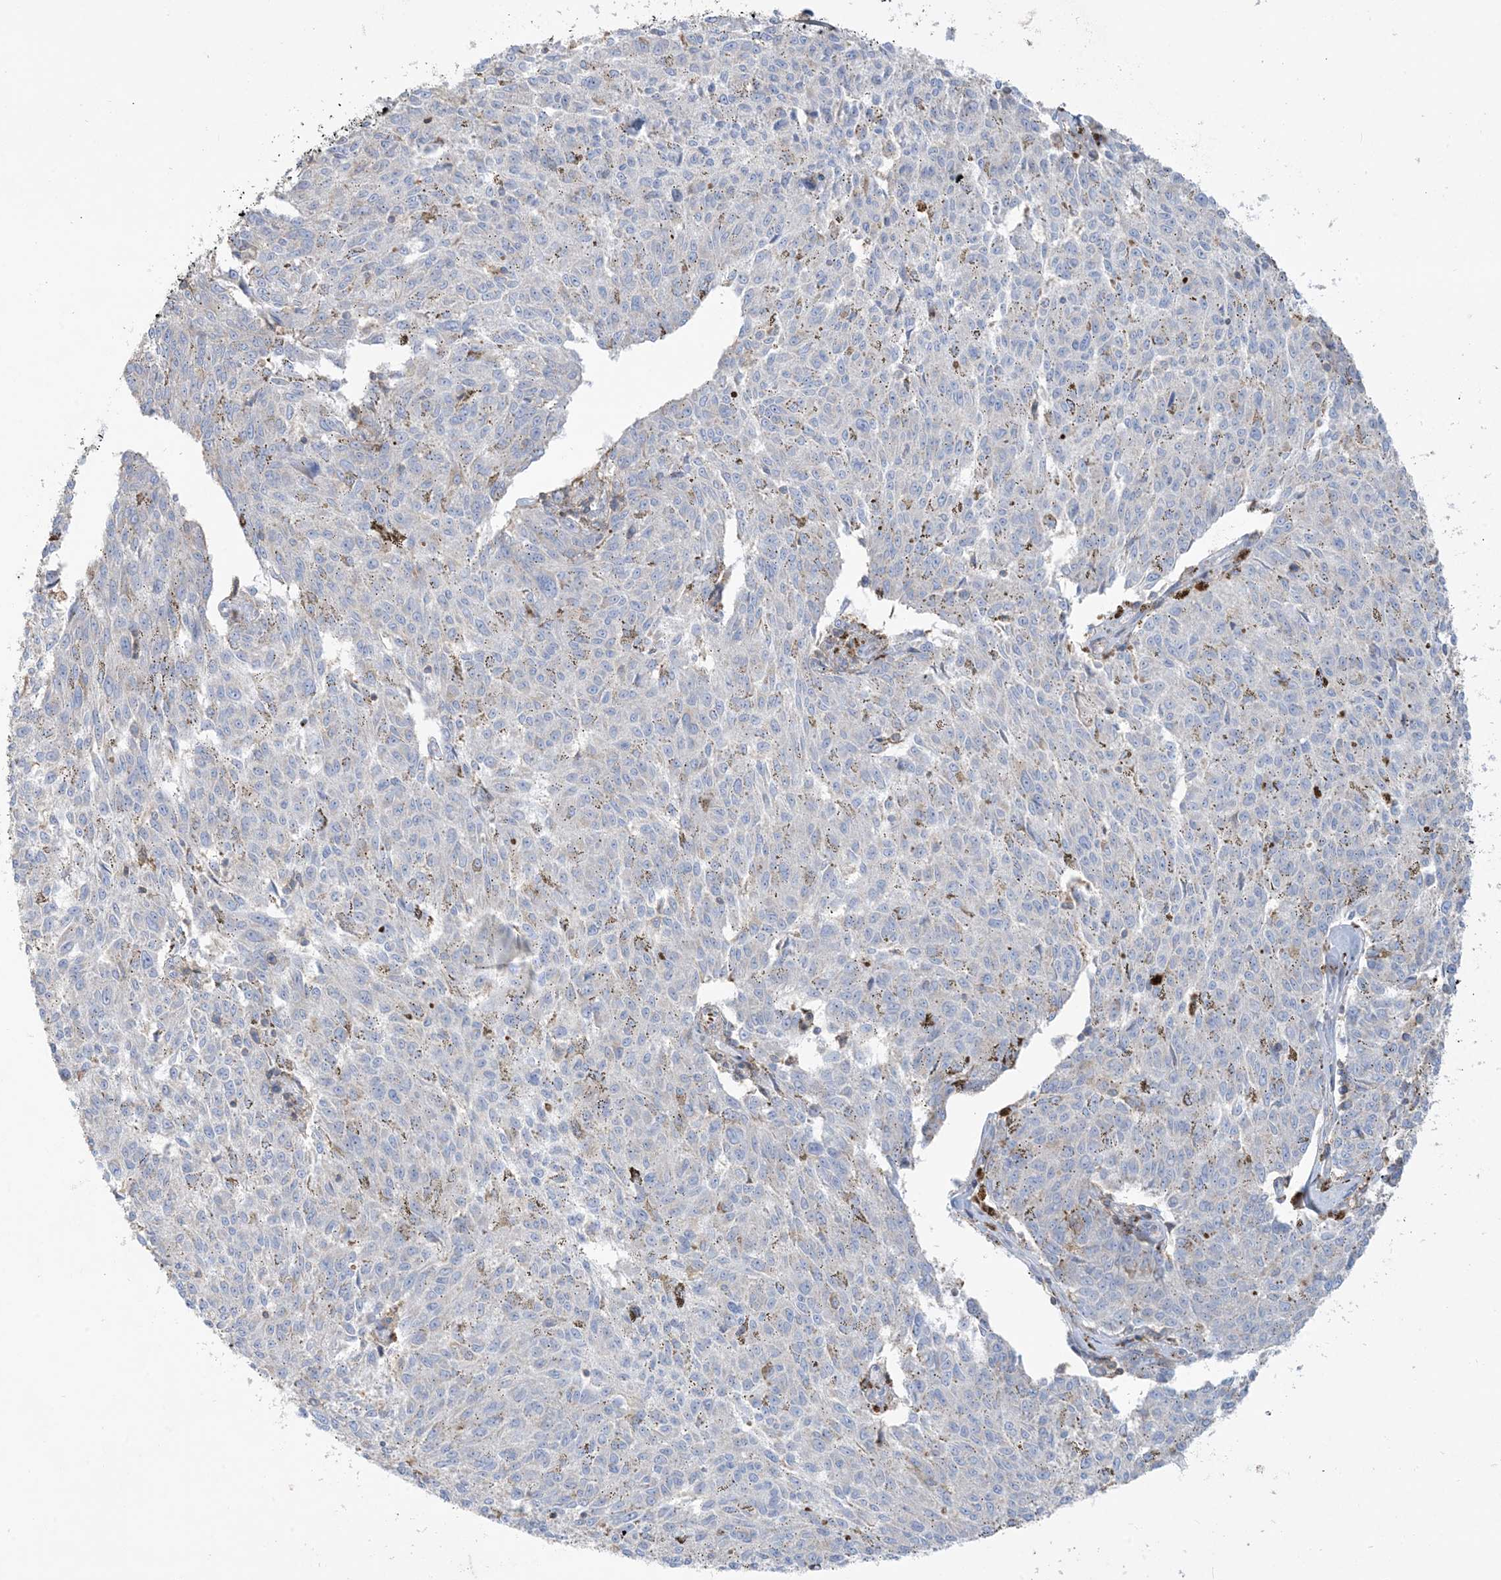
{"staining": {"intensity": "negative", "quantity": "none", "location": "none"}, "tissue": "melanoma", "cell_type": "Tumor cells", "image_type": "cancer", "snomed": [{"axis": "morphology", "description": "Malignant melanoma, NOS"}, {"axis": "topography", "description": "Skin"}], "caption": "Tumor cells are negative for protein expression in human malignant melanoma.", "gene": "GTF3C2", "patient": {"sex": "female", "age": 72}}